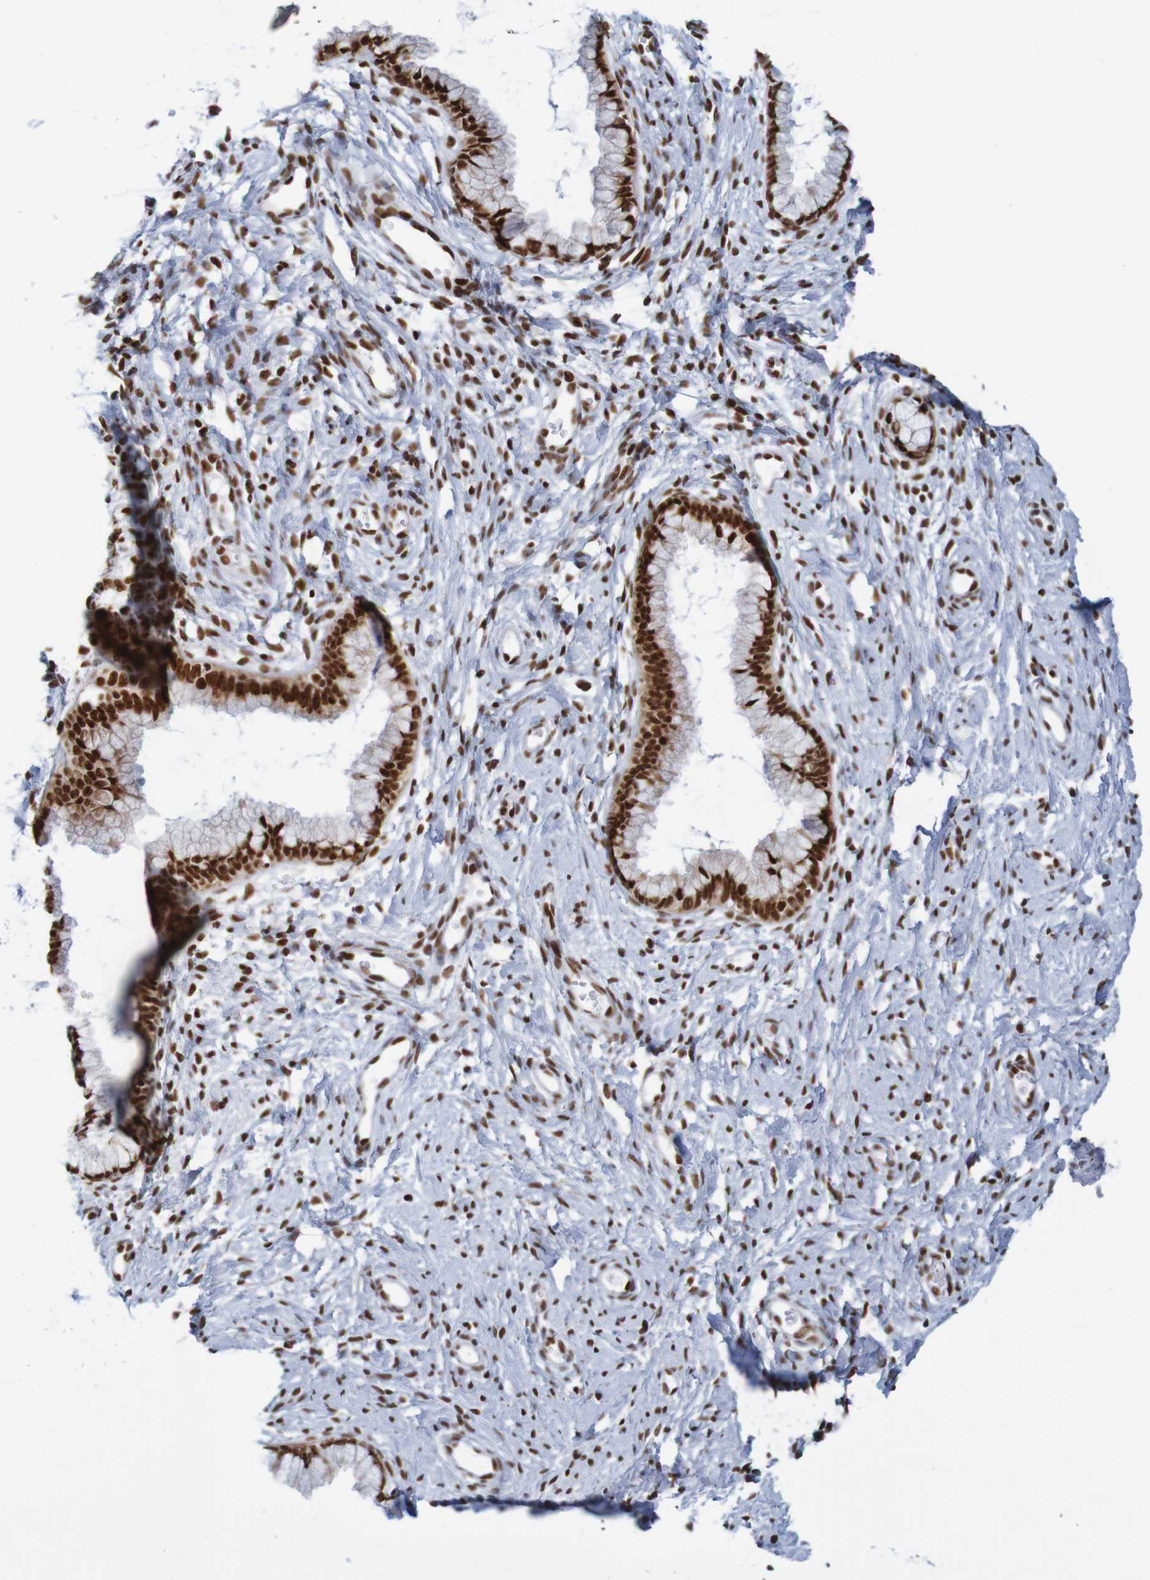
{"staining": {"intensity": "strong", "quantity": ">75%", "location": "nuclear"}, "tissue": "cervix", "cell_type": "Glandular cells", "image_type": "normal", "snomed": [{"axis": "morphology", "description": "Normal tissue, NOS"}, {"axis": "topography", "description": "Cervix"}], "caption": "Cervix stained for a protein displays strong nuclear positivity in glandular cells.", "gene": "THRAP3", "patient": {"sex": "female", "age": 65}}